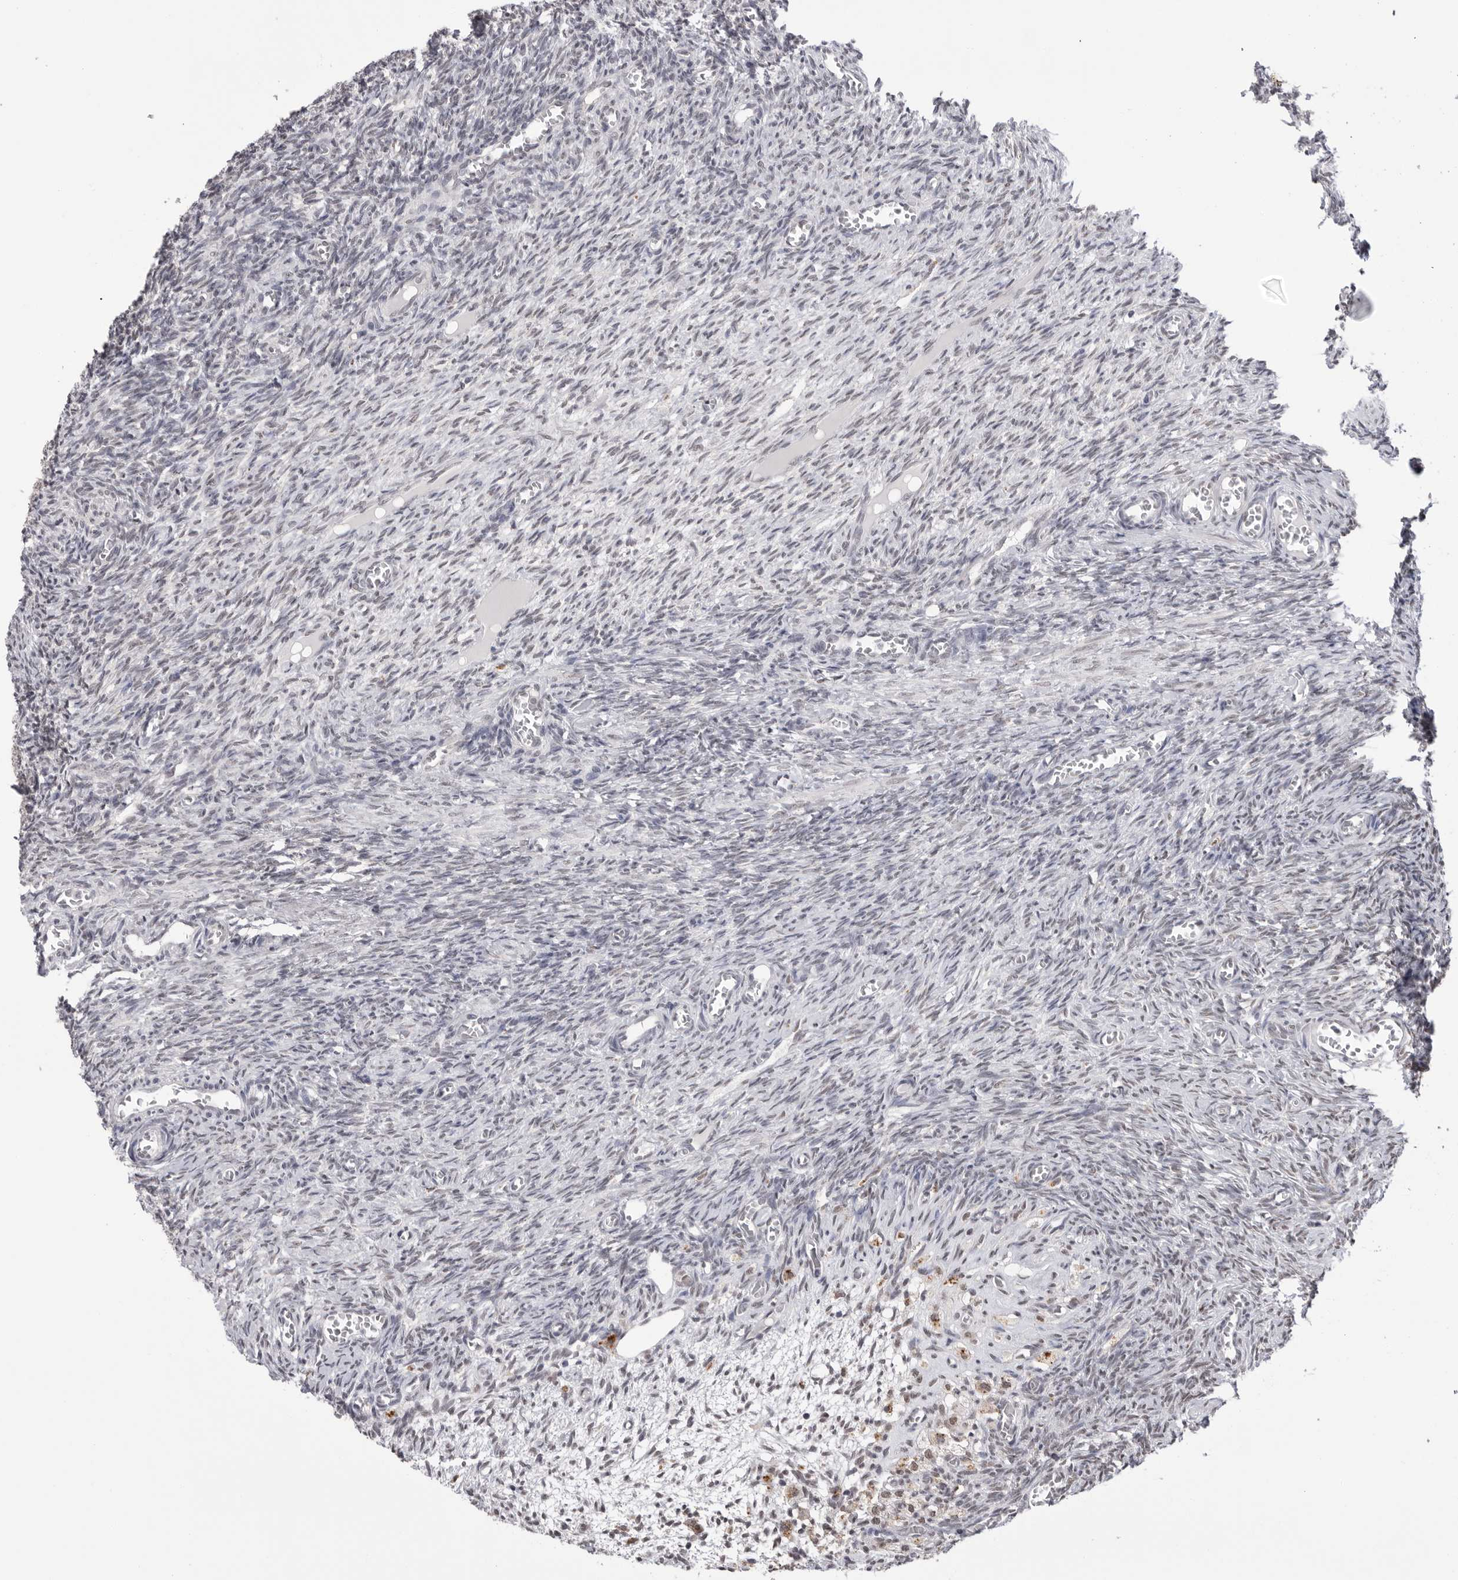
{"staining": {"intensity": "negative", "quantity": "none", "location": "none"}, "tissue": "ovary", "cell_type": "Follicle cells", "image_type": "normal", "snomed": [{"axis": "morphology", "description": "Normal tissue, NOS"}, {"axis": "topography", "description": "Ovary"}], "caption": "Ovary was stained to show a protein in brown. There is no significant positivity in follicle cells. (DAB IHC, high magnification).", "gene": "BCLAF3", "patient": {"sex": "female", "age": 27}}